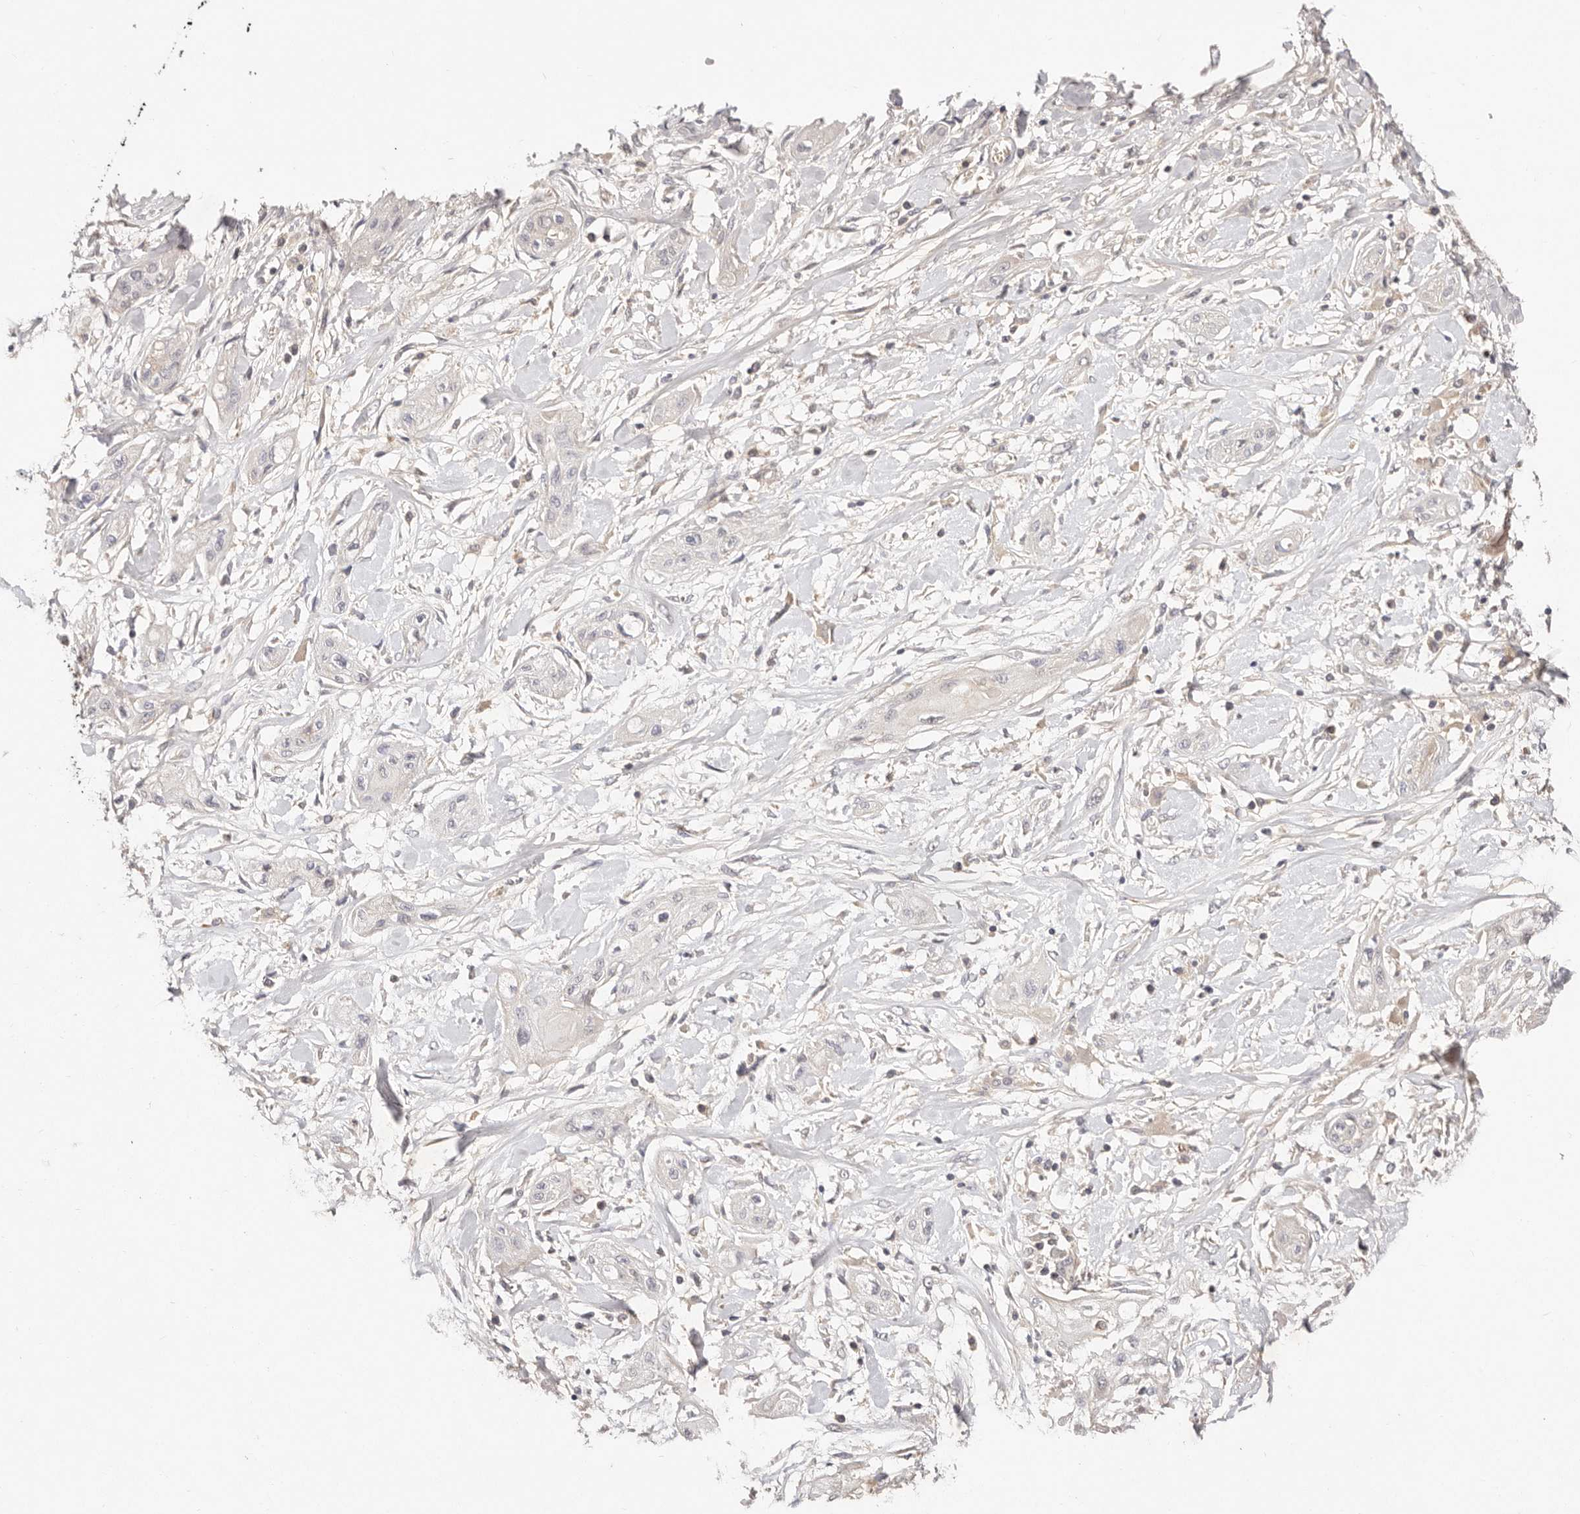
{"staining": {"intensity": "negative", "quantity": "none", "location": "none"}, "tissue": "lung cancer", "cell_type": "Tumor cells", "image_type": "cancer", "snomed": [{"axis": "morphology", "description": "Squamous cell carcinoma, NOS"}, {"axis": "topography", "description": "Lung"}], "caption": "IHC histopathology image of human lung cancer stained for a protein (brown), which demonstrates no expression in tumor cells.", "gene": "CXADR", "patient": {"sex": "female", "age": 47}}